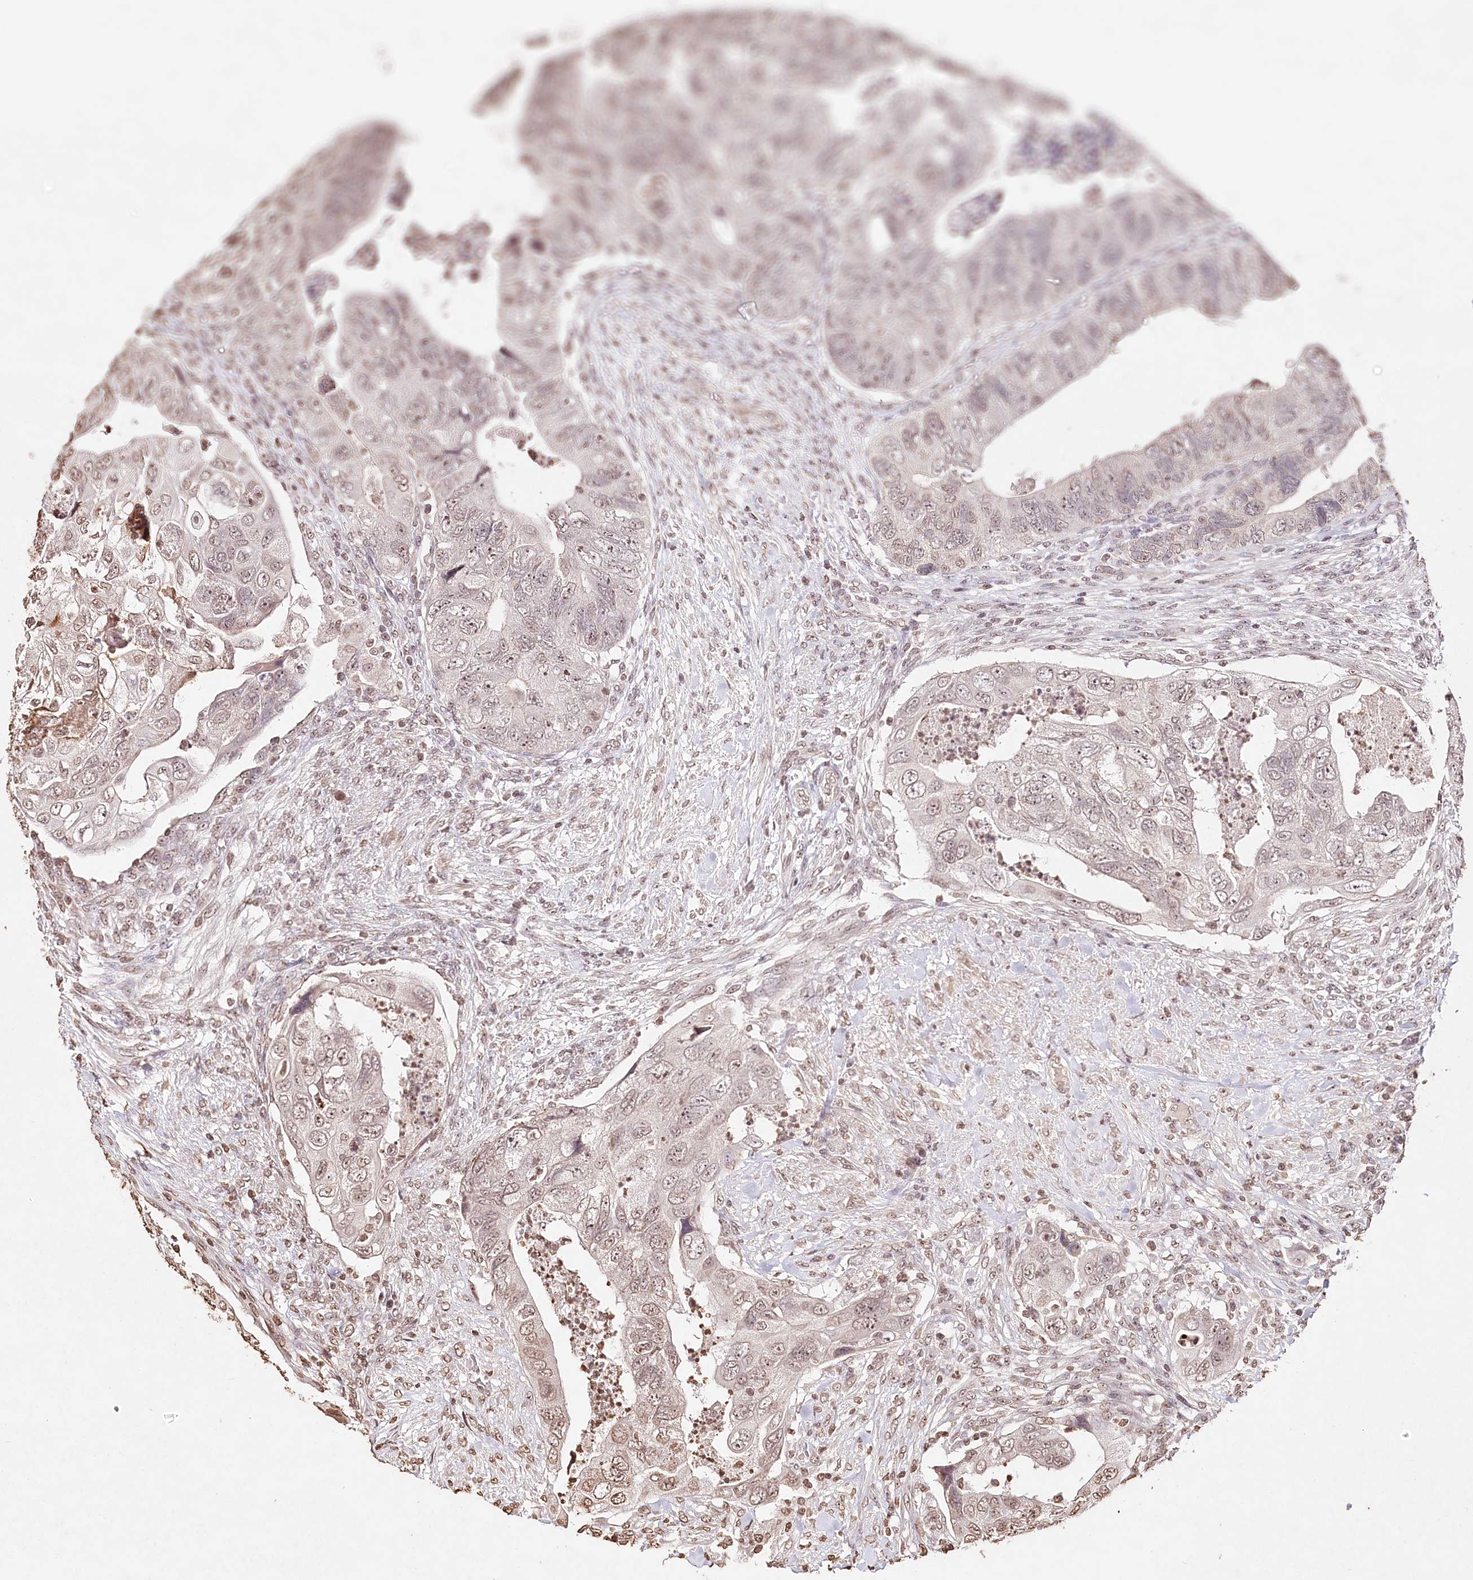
{"staining": {"intensity": "weak", "quantity": ">75%", "location": "nuclear"}, "tissue": "colorectal cancer", "cell_type": "Tumor cells", "image_type": "cancer", "snomed": [{"axis": "morphology", "description": "Adenocarcinoma, NOS"}, {"axis": "topography", "description": "Rectum"}], "caption": "Protein staining by IHC demonstrates weak nuclear expression in approximately >75% of tumor cells in colorectal cancer. (Stains: DAB (3,3'-diaminobenzidine) in brown, nuclei in blue, Microscopy: brightfield microscopy at high magnification).", "gene": "DMXL1", "patient": {"sex": "male", "age": 63}}